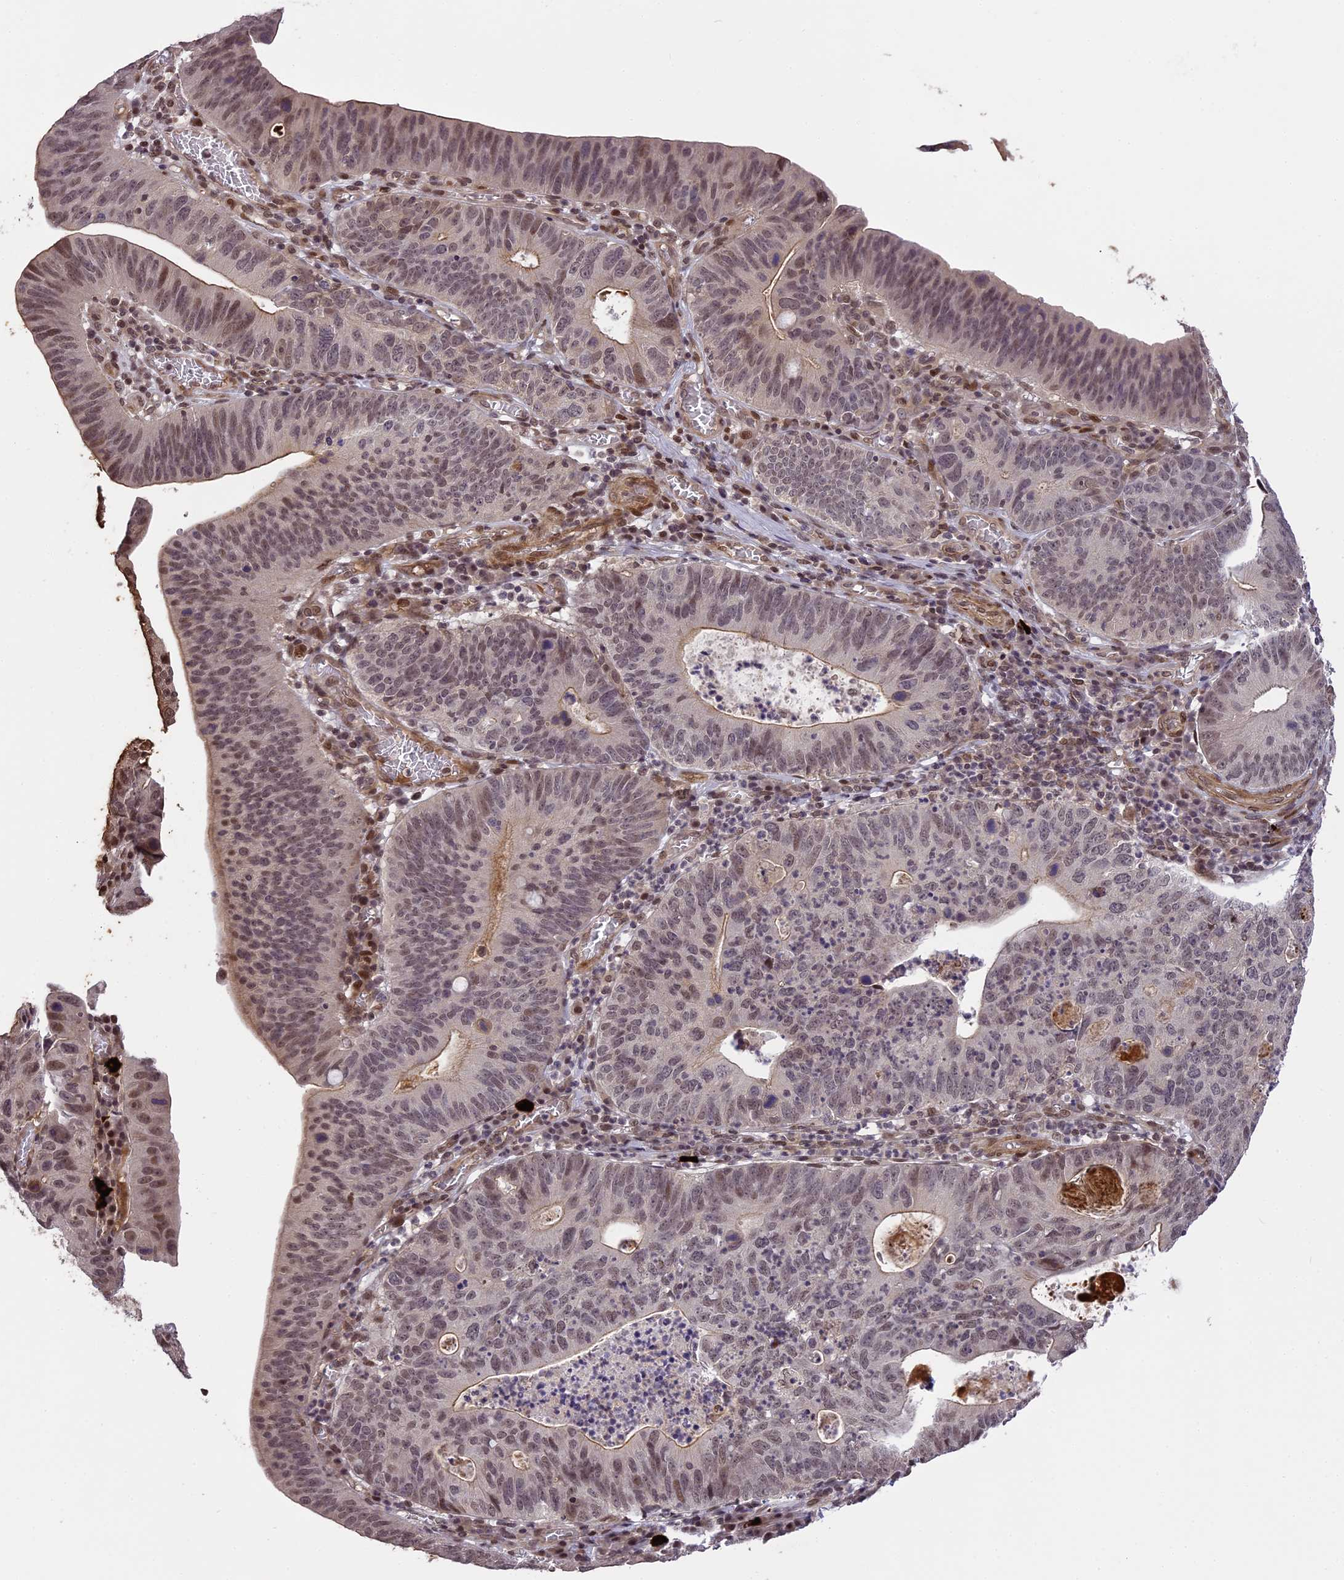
{"staining": {"intensity": "weak", "quantity": "<25%", "location": "nuclear"}, "tissue": "stomach cancer", "cell_type": "Tumor cells", "image_type": "cancer", "snomed": [{"axis": "morphology", "description": "Adenocarcinoma, NOS"}, {"axis": "topography", "description": "Stomach"}], "caption": "Tumor cells are negative for protein expression in human stomach cancer (adenocarcinoma).", "gene": "PRELID2", "patient": {"sex": "male", "age": 59}}